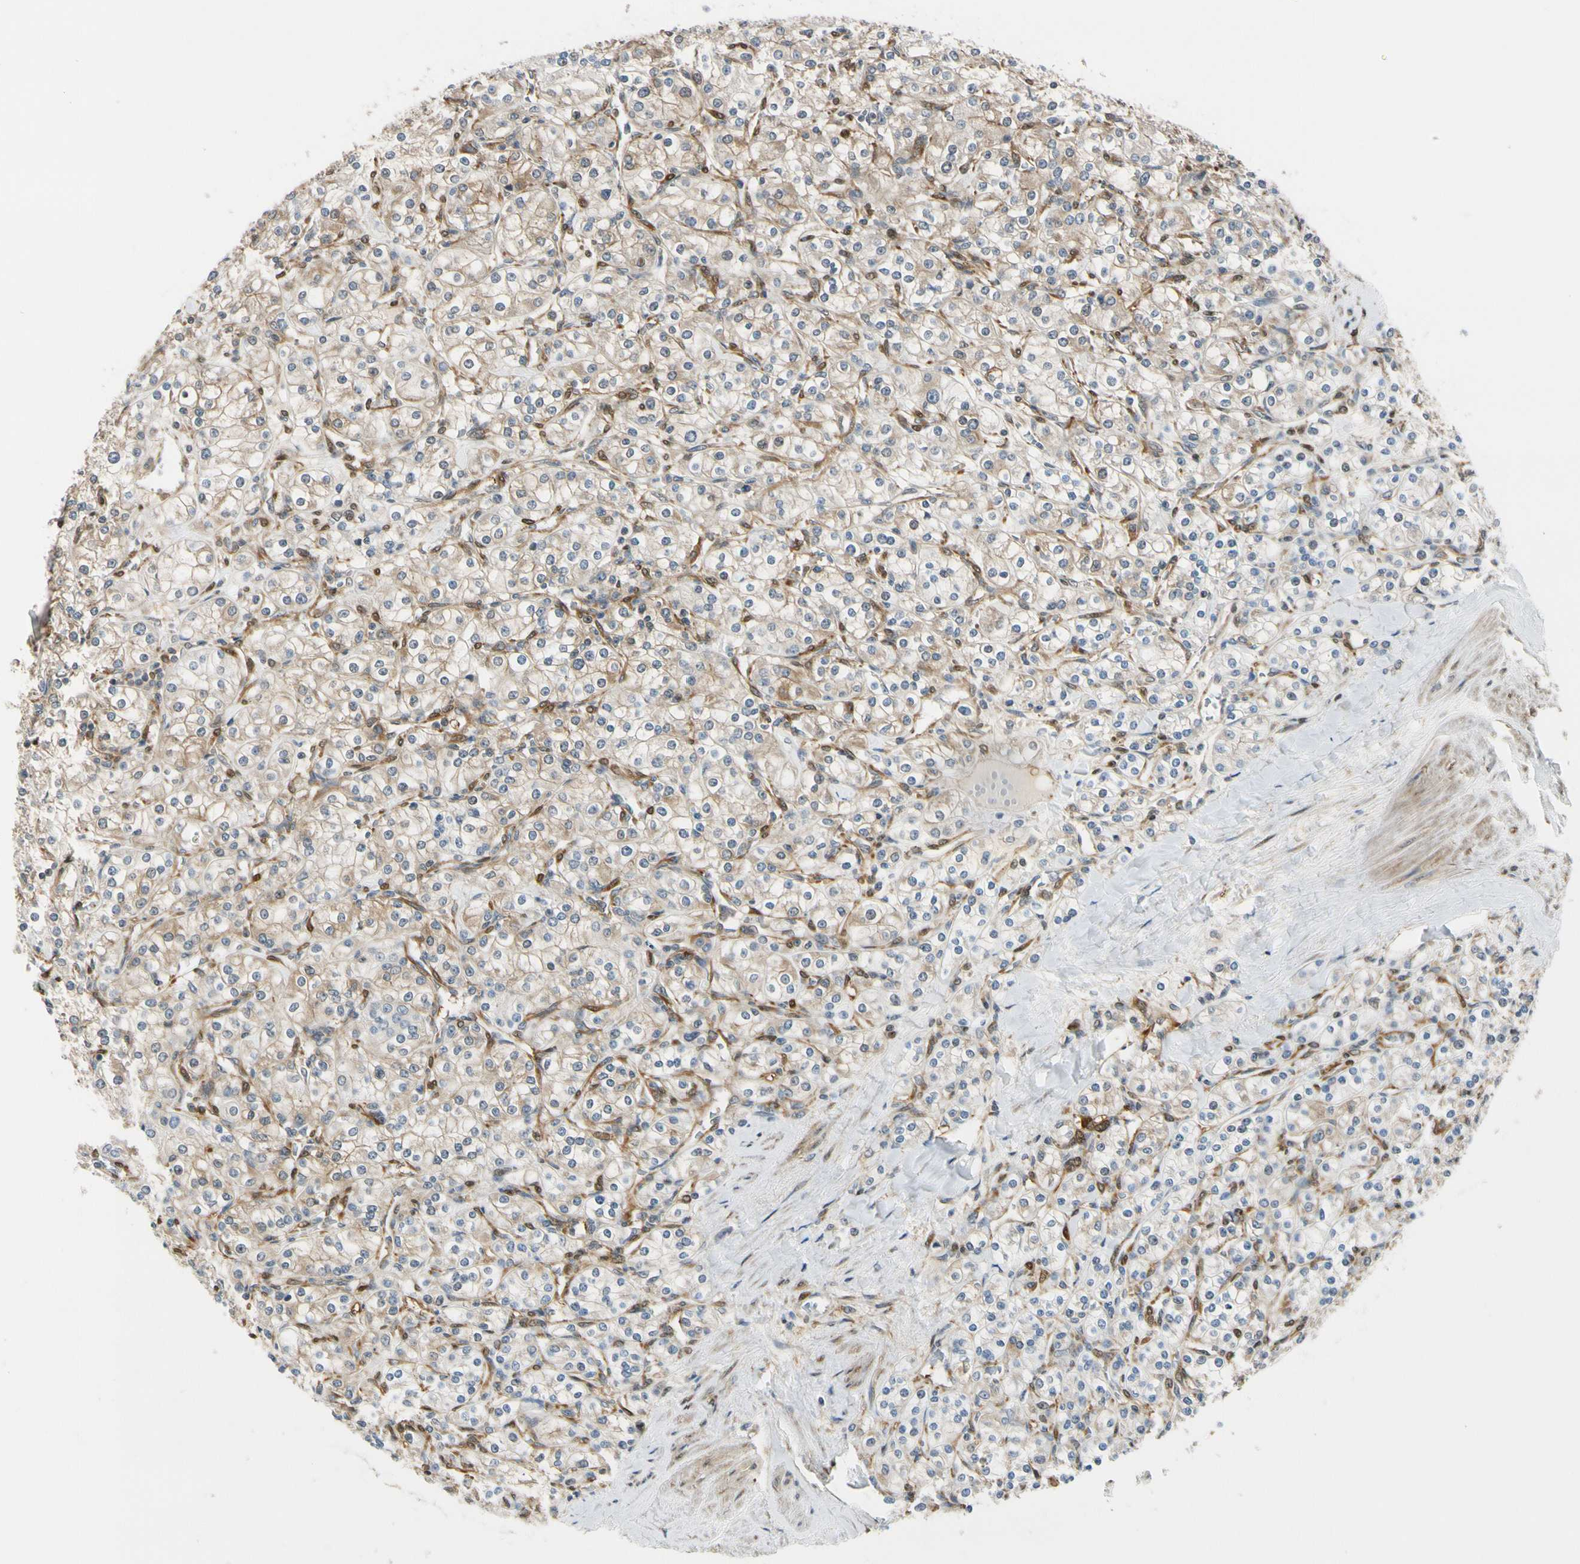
{"staining": {"intensity": "weak", "quantity": ">75%", "location": "cytoplasmic/membranous"}, "tissue": "renal cancer", "cell_type": "Tumor cells", "image_type": "cancer", "snomed": [{"axis": "morphology", "description": "Adenocarcinoma, NOS"}, {"axis": "topography", "description": "Kidney"}], "caption": "There is low levels of weak cytoplasmic/membranous expression in tumor cells of renal cancer, as demonstrated by immunohistochemical staining (brown color).", "gene": "RASGRF1", "patient": {"sex": "male", "age": 77}}